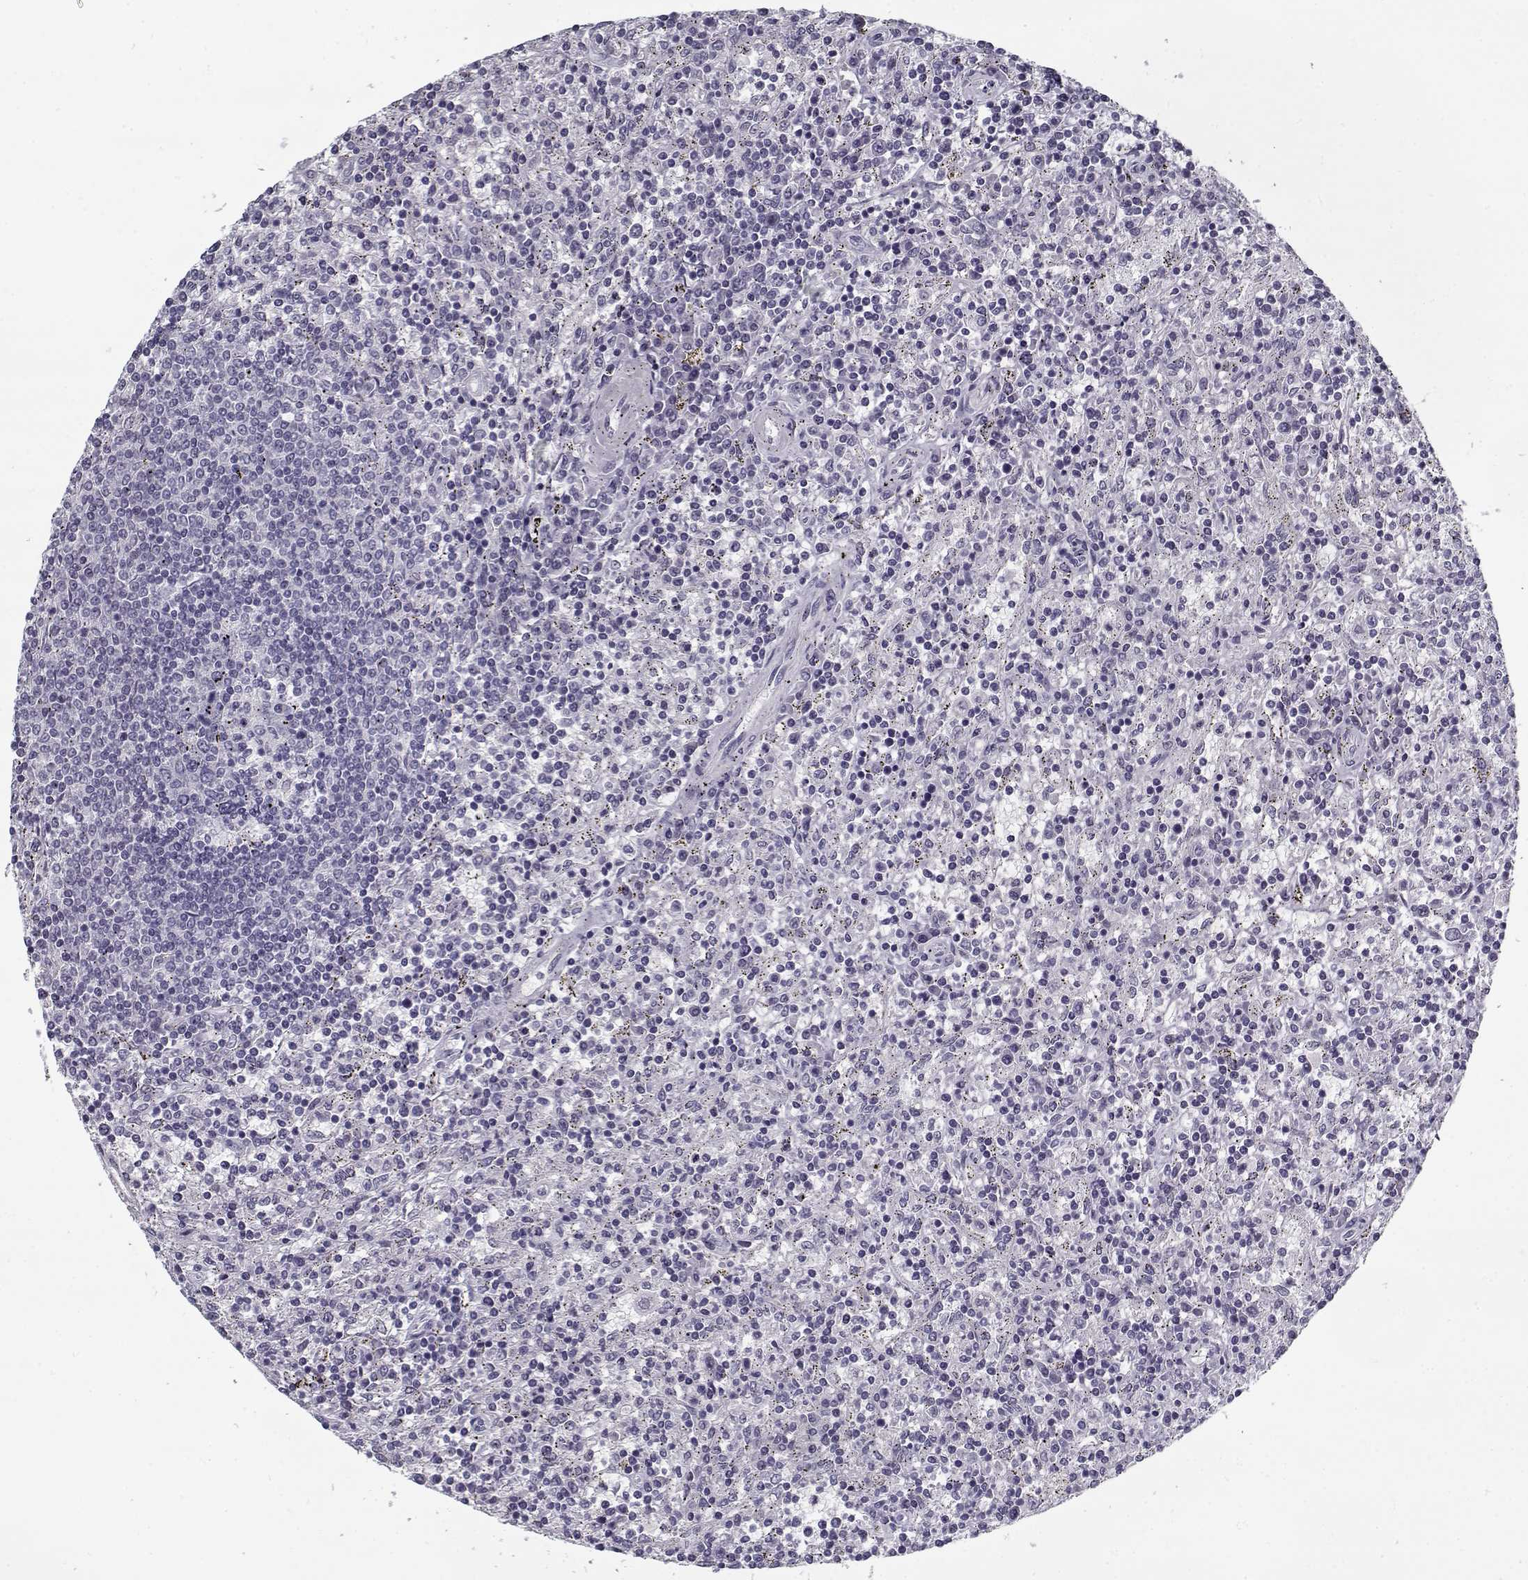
{"staining": {"intensity": "negative", "quantity": "none", "location": "none"}, "tissue": "lymphoma", "cell_type": "Tumor cells", "image_type": "cancer", "snomed": [{"axis": "morphology", "description": "Malignant lymphoma, non-Hodgkin's type, Low grade"}, {"axis": "topography", "description": "Spleen"}], "caption": "This is an IHC micrograph of malignant lymphoma, non-Hodgkin's type (low-grade). There is no expression in tumor cells.", "gene": "RNF32", "patient": {"sex": "male", "age": 62}}